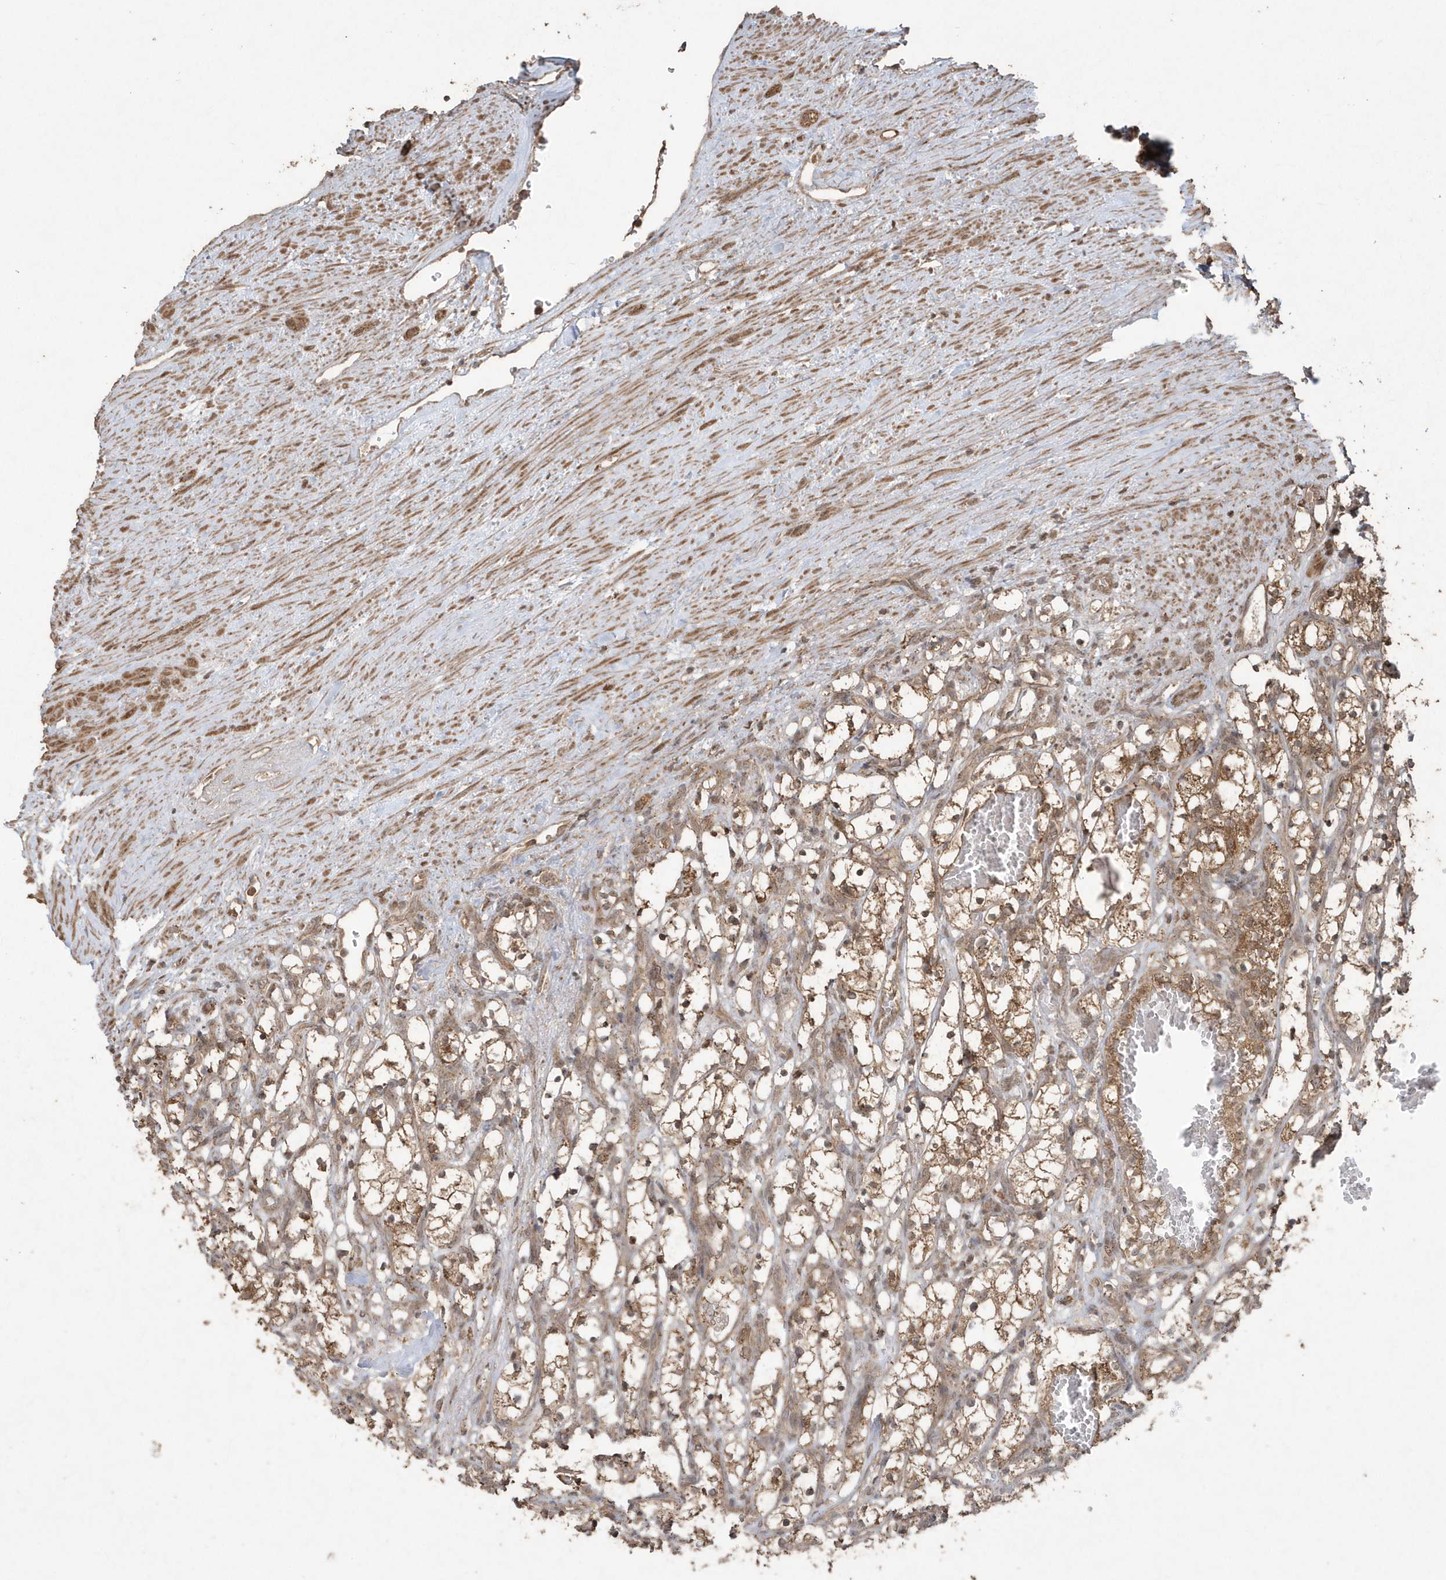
{"staining": {"intensity": "moderate", "quantity": ">75%", "location": "cytoplasmic/membranous"}, "tissue": "renal cancer", "cell_type": "Tumor cells", "image_type": "cancer", "snomed": [{"axis": "morphology", "description": "Adenocarcinoma, NOS"}, {"axis": "topography", "description": "Kidney"}], "caption": "Immunohistochemical staining of human renal cancer demonstrates medium levels of moderate cytoplasmic/membranous expression in approximately >75% of tumor cells.", "gene": "PAXBP1", "patient": {"sex": "female", "age": 69}}